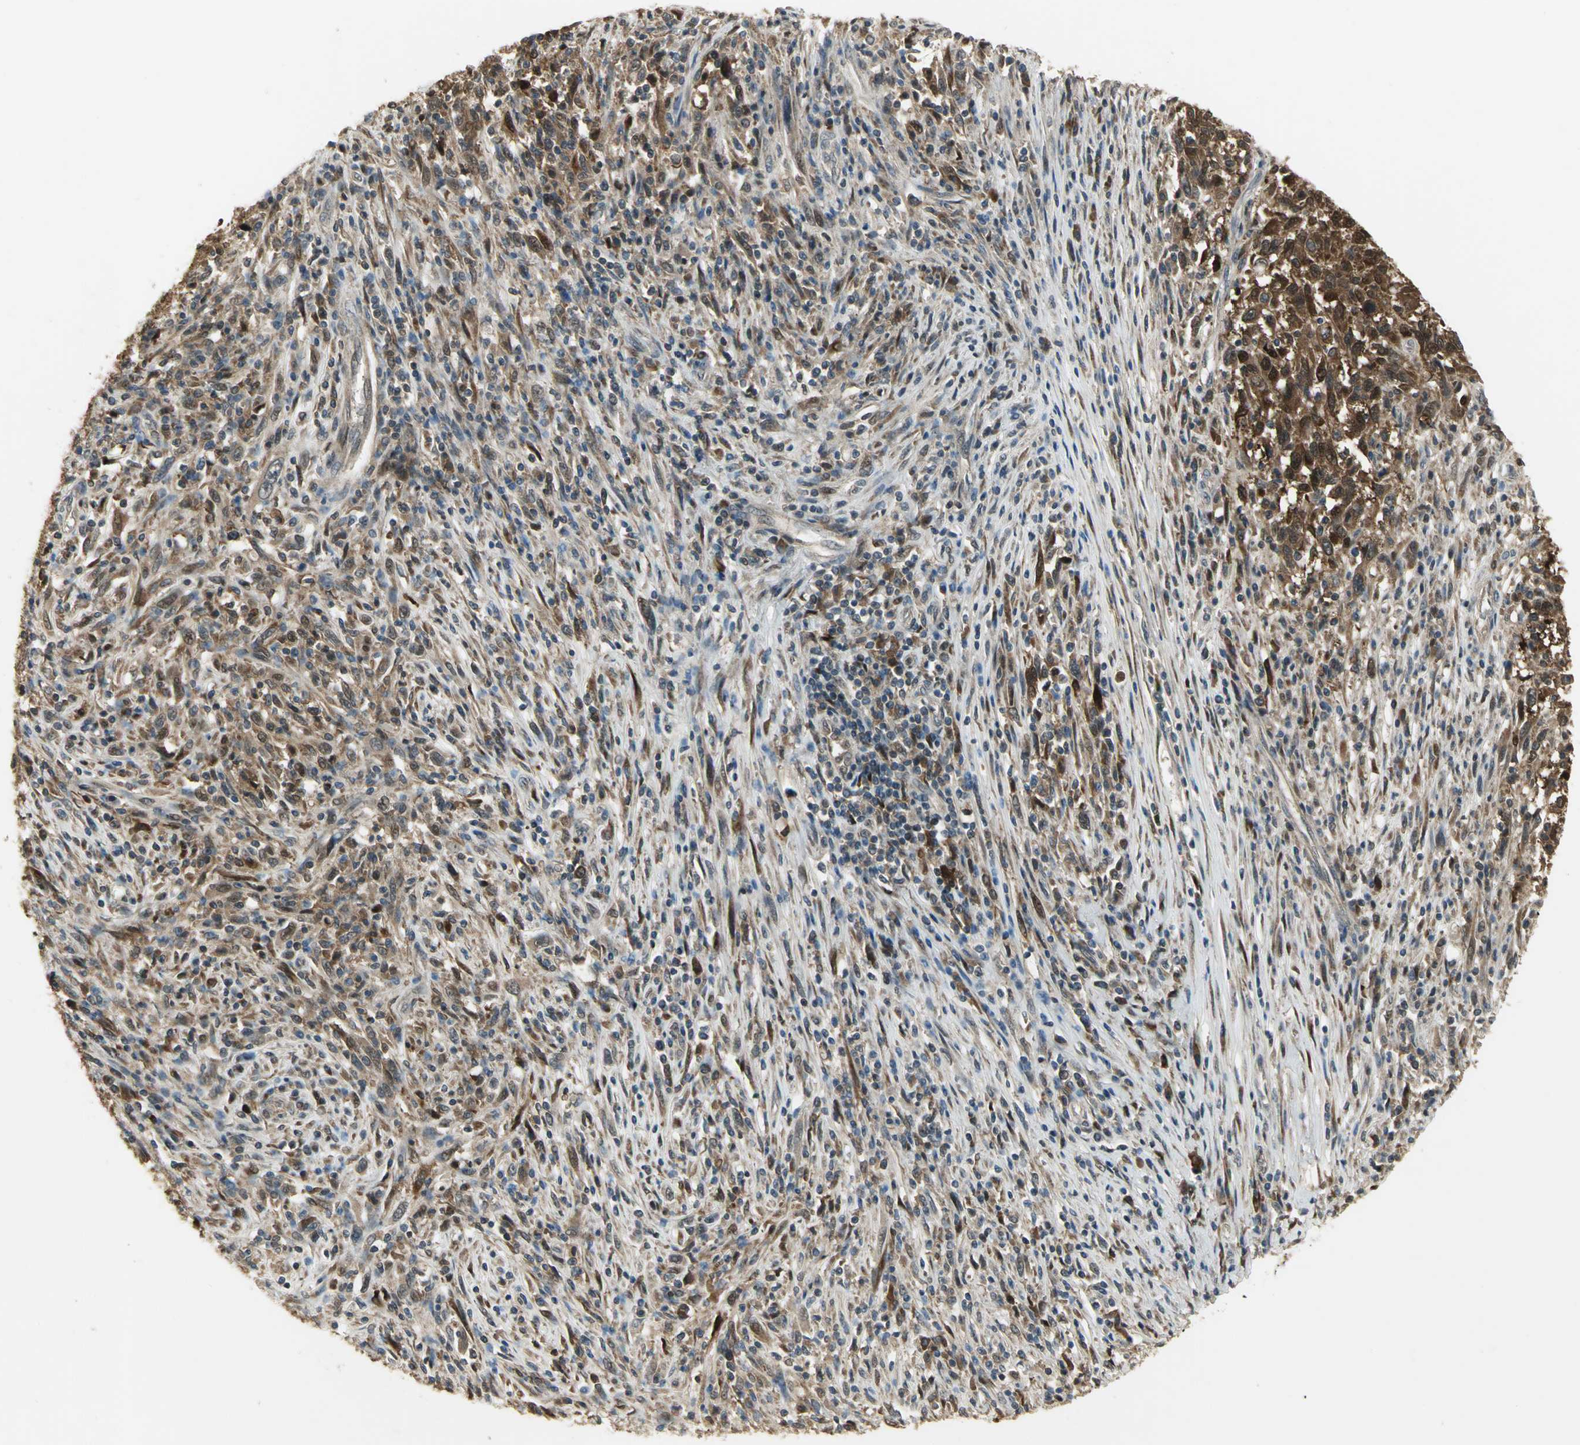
{"staining": {"intensity": "strong", "quantity": ">75%", "location": "cytoplasmic/membranous,nuclear"}, "tissue": "melanoma", "cell_type": "Tumor cells", "image_type": "cancer", "snomed": [{"axis": "morphology", "description": "Malignant melanoma, Metastatic site"}, {"axis": "topography", "description": "Lymph node"}], "caption": "Malignant melanoma (metastatic site) tissue displays strong cytoplasmic/membranous and nuclear expression in about >75% of tumor cells", "gene": "AMT", "patient": {"sex": "male", "age": 61}}